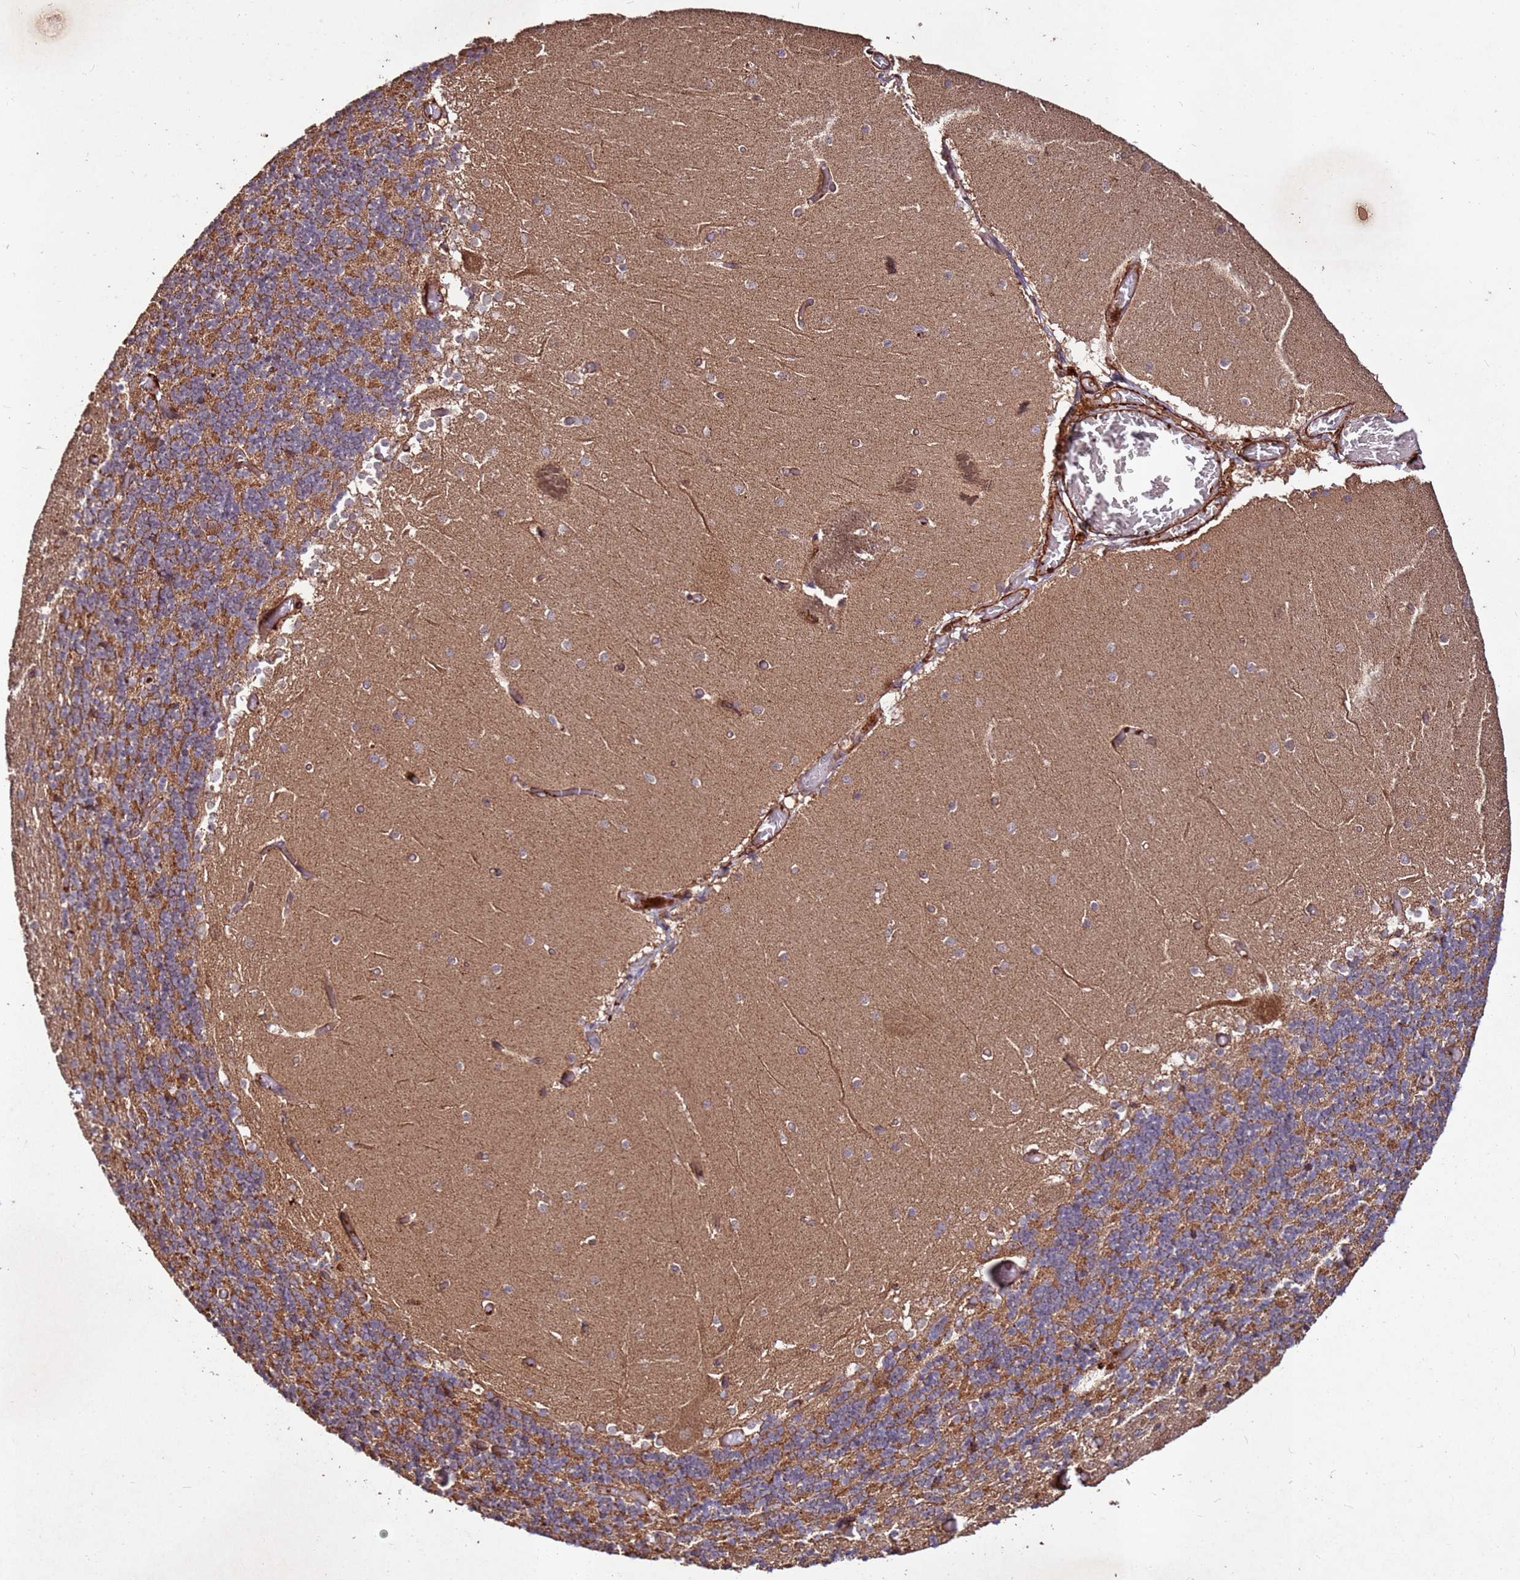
{"staining": {"intensity": "moderate", "quantity": "25%-75%", "location": "cytoplasmic/membranous"}, "tissue": "cerebellum", "cell_type": "Cells in granular layer", "image_type": "normal", "snomed": [{"axis": "morphology", "description": "Normal tissue, NOS"}, {"axis": "topography", "description": "Cerebellum"}], "caption": "Protein expression analysis of benign cerebellum exhibits moderate cytoplasmic/membranous expression in about 25%-75% of cells in granular layer. The staining was performed using DAB (3,3'-diaminobenzidine) to visualize the protein expression in brown, while the nuclei were stained in blue with hematoxylin (Magnification: 20x).", "gene": "FAM186A", "patient": {"sex": "female", "age": 28}}